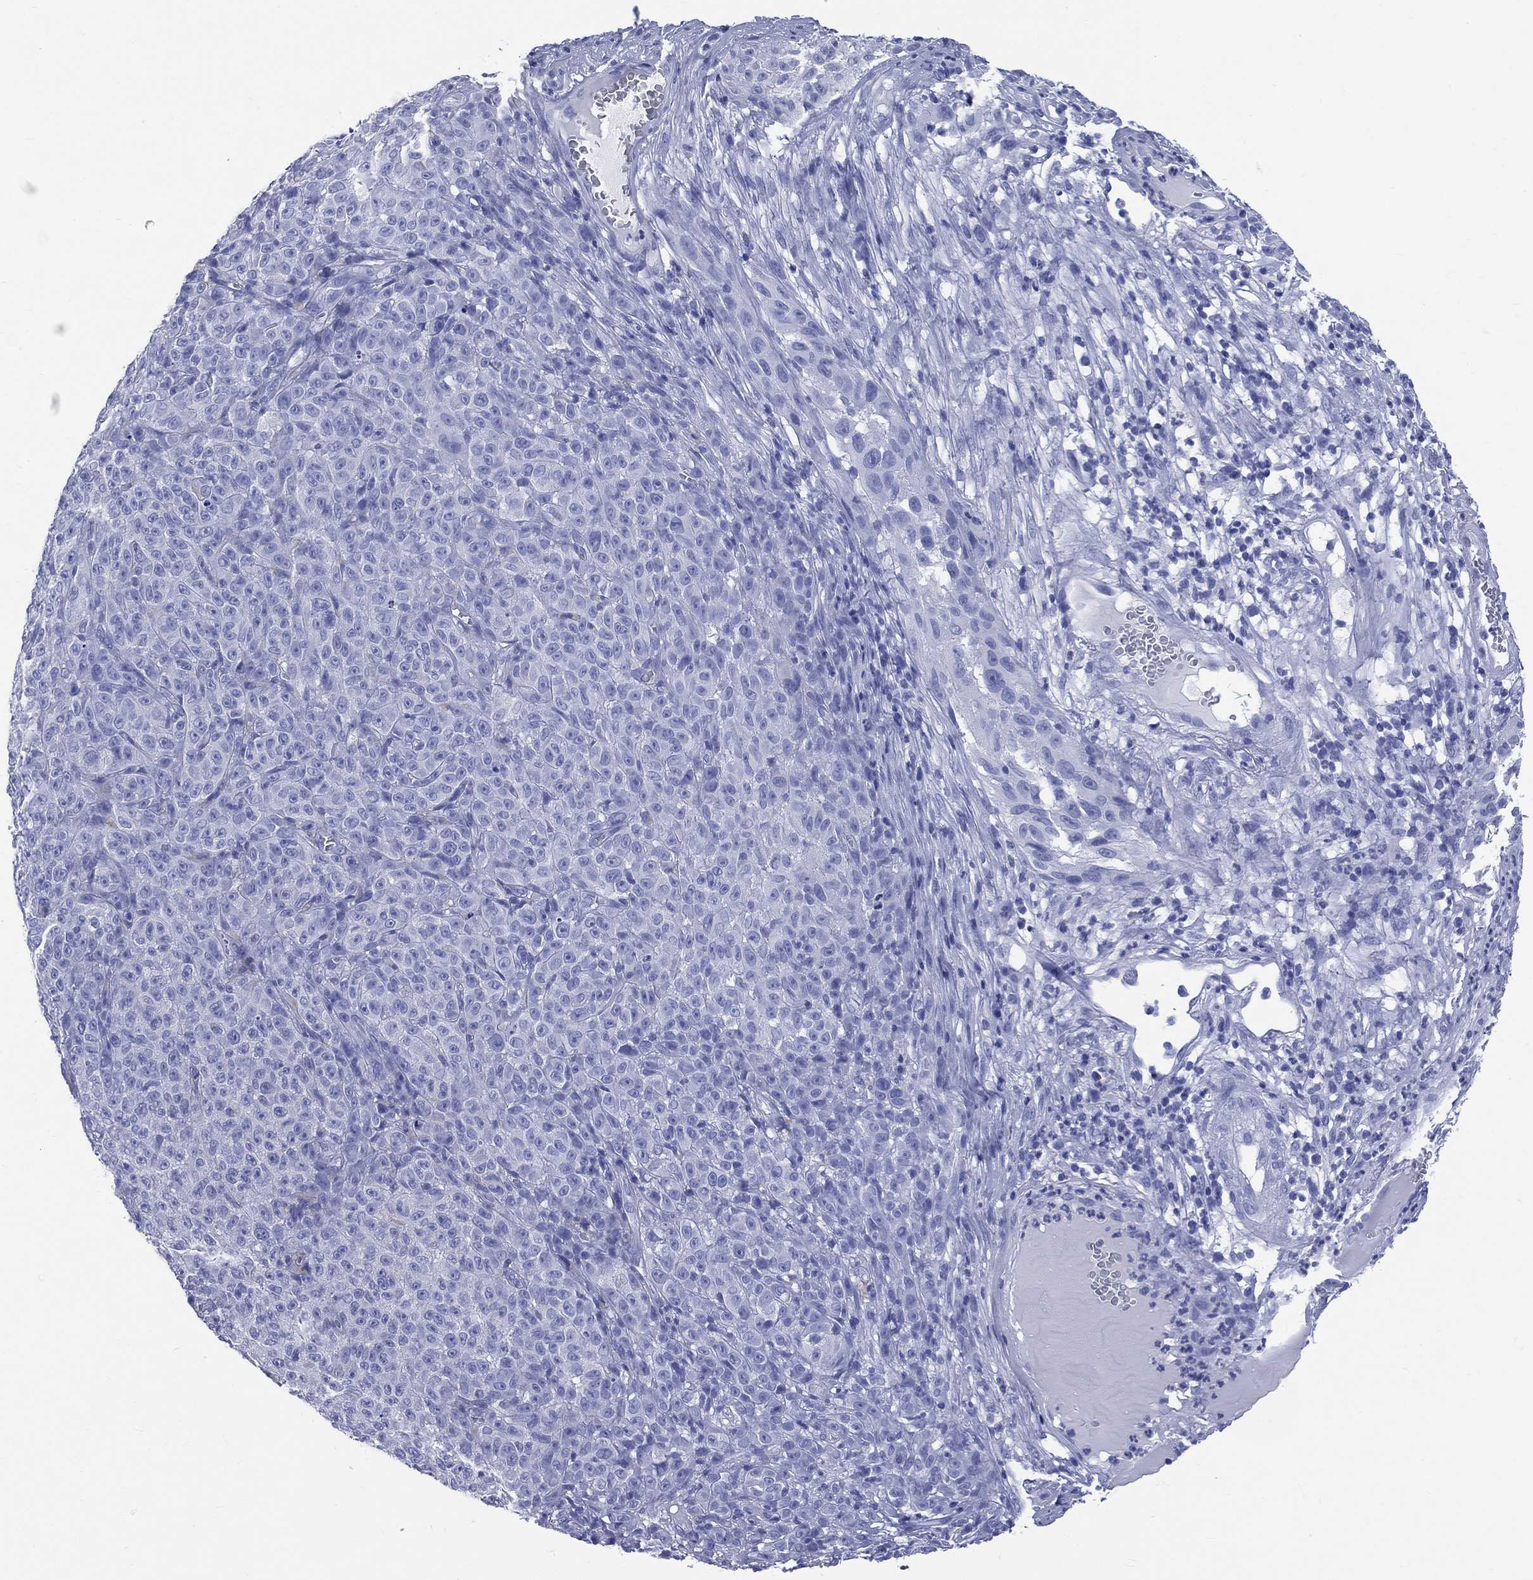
{"staining": {"intensity": "negative", "quantity": "none", "location": "none"}, "tissue": "melanoma", "cell_type": "Tumor cells", "image_type": "cancer", "snomed": [{"axis": "morphology", "description": "Malignant melanoma, NOS"}, {"axis": "topography", "description": "Skin"}], "caption": "Image shows no protein positivity in tumor cells of melanoma tissue. (IHC, brightfield microscopy, high magnification).", "gene": "SYP", "patient": {"sex": "female", "age": 82}}